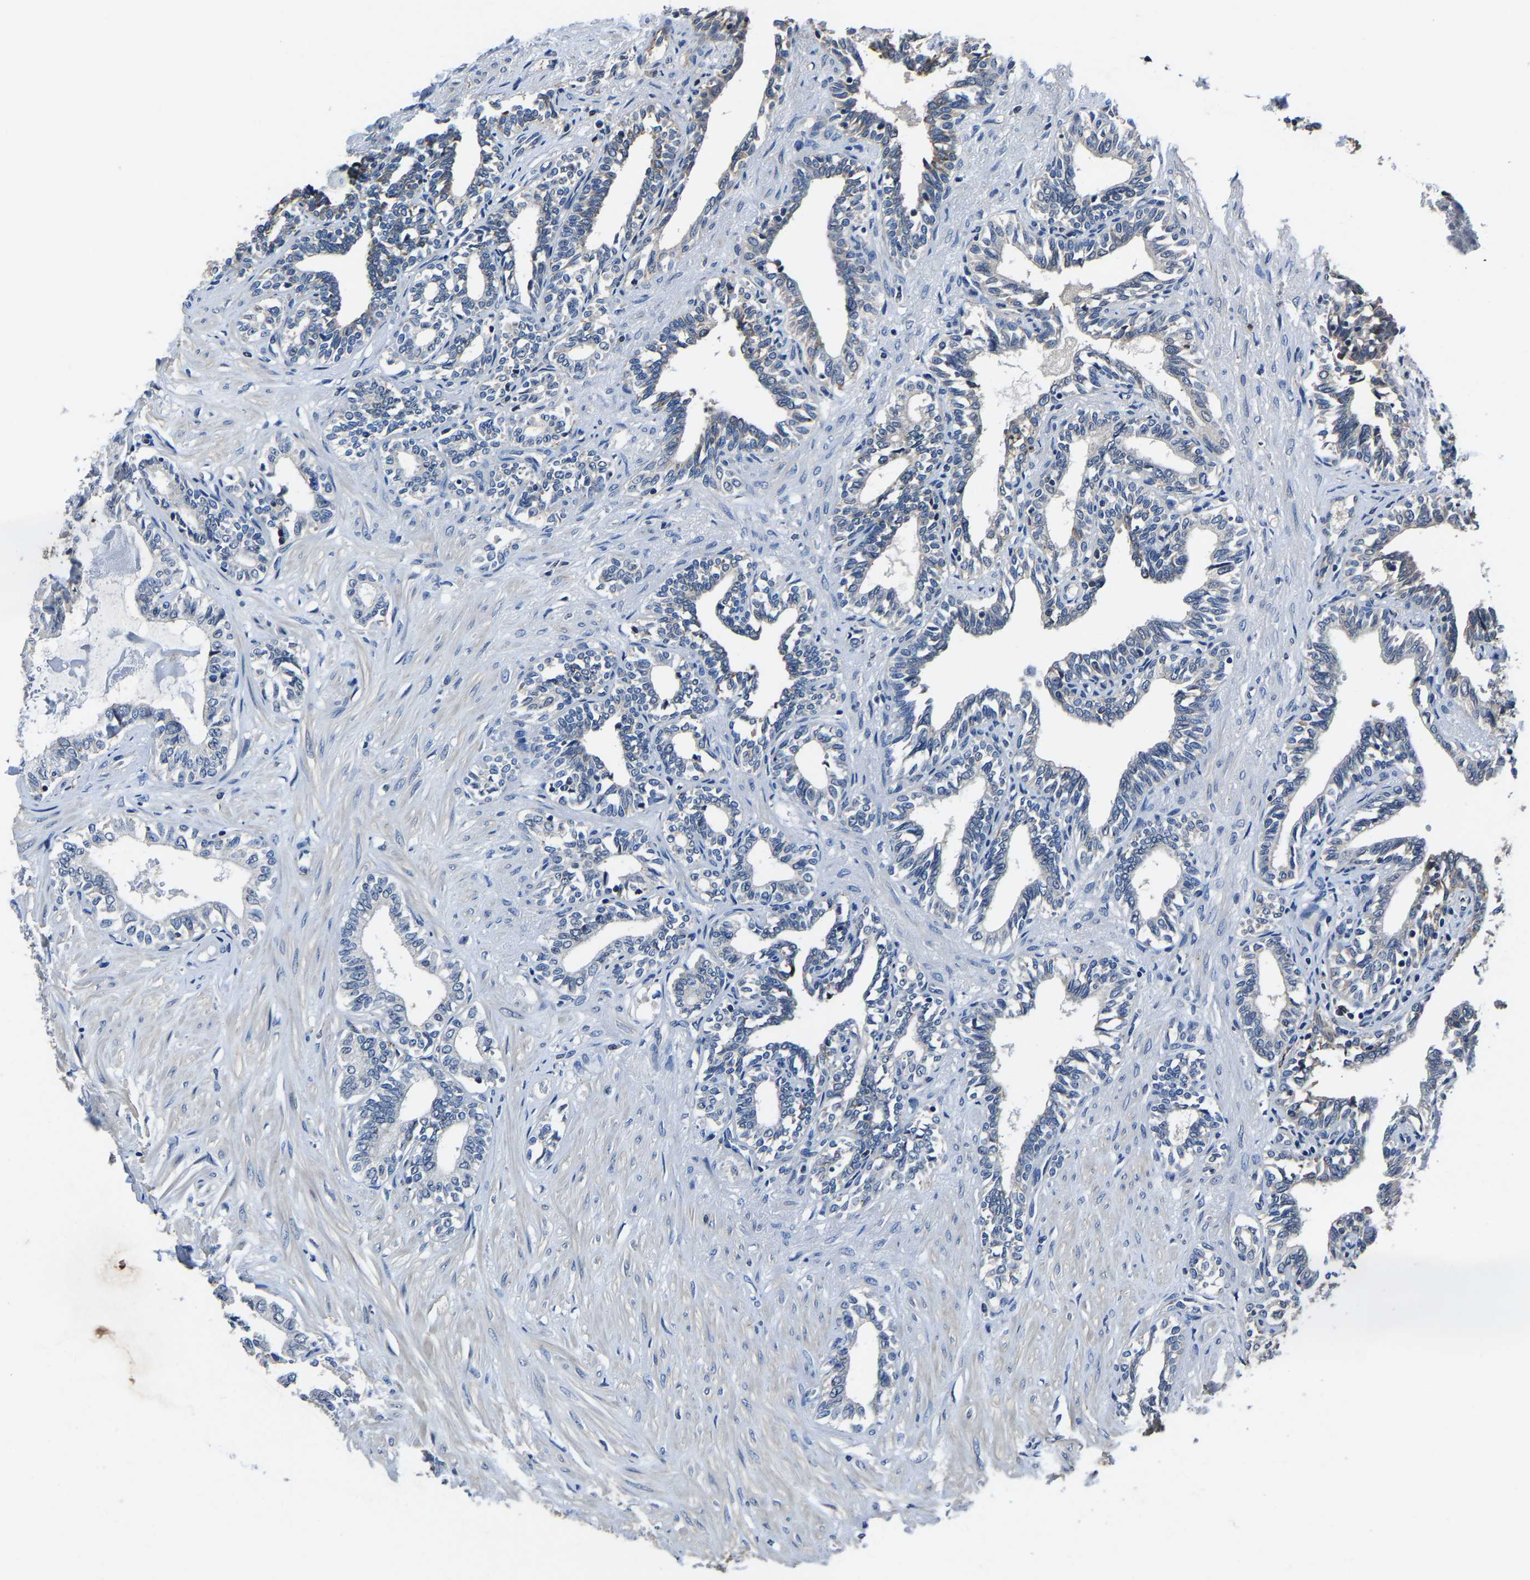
{"staining": {"intensity": "negative", "quantity": "none", "location": "none"}, "tissue": "seminal vesicle", "cell_type": "Glandular cells", "image_type": "normal", "snomed": [{"axis": "morphology", "description": "Normal tissue, NOS"}, {"axis": "morphology", "description": "Adenocarcinoma, High grade"}, {"axis": "topography", "description": "Prostate"}, {"axis": "topography", "description": "Seminal veicle"}], "caption": "DAB (3,3'-diaminobenzidine) immunohistochemical staining of normal seminal vesicle reveals no significant expression in glandular cells. The staining is performed using DAB brown chromogen with nuclei counter-stained in using hematoxylin.", "gene": "STRBP", "patient": {"sex": "male", "age": 55}}